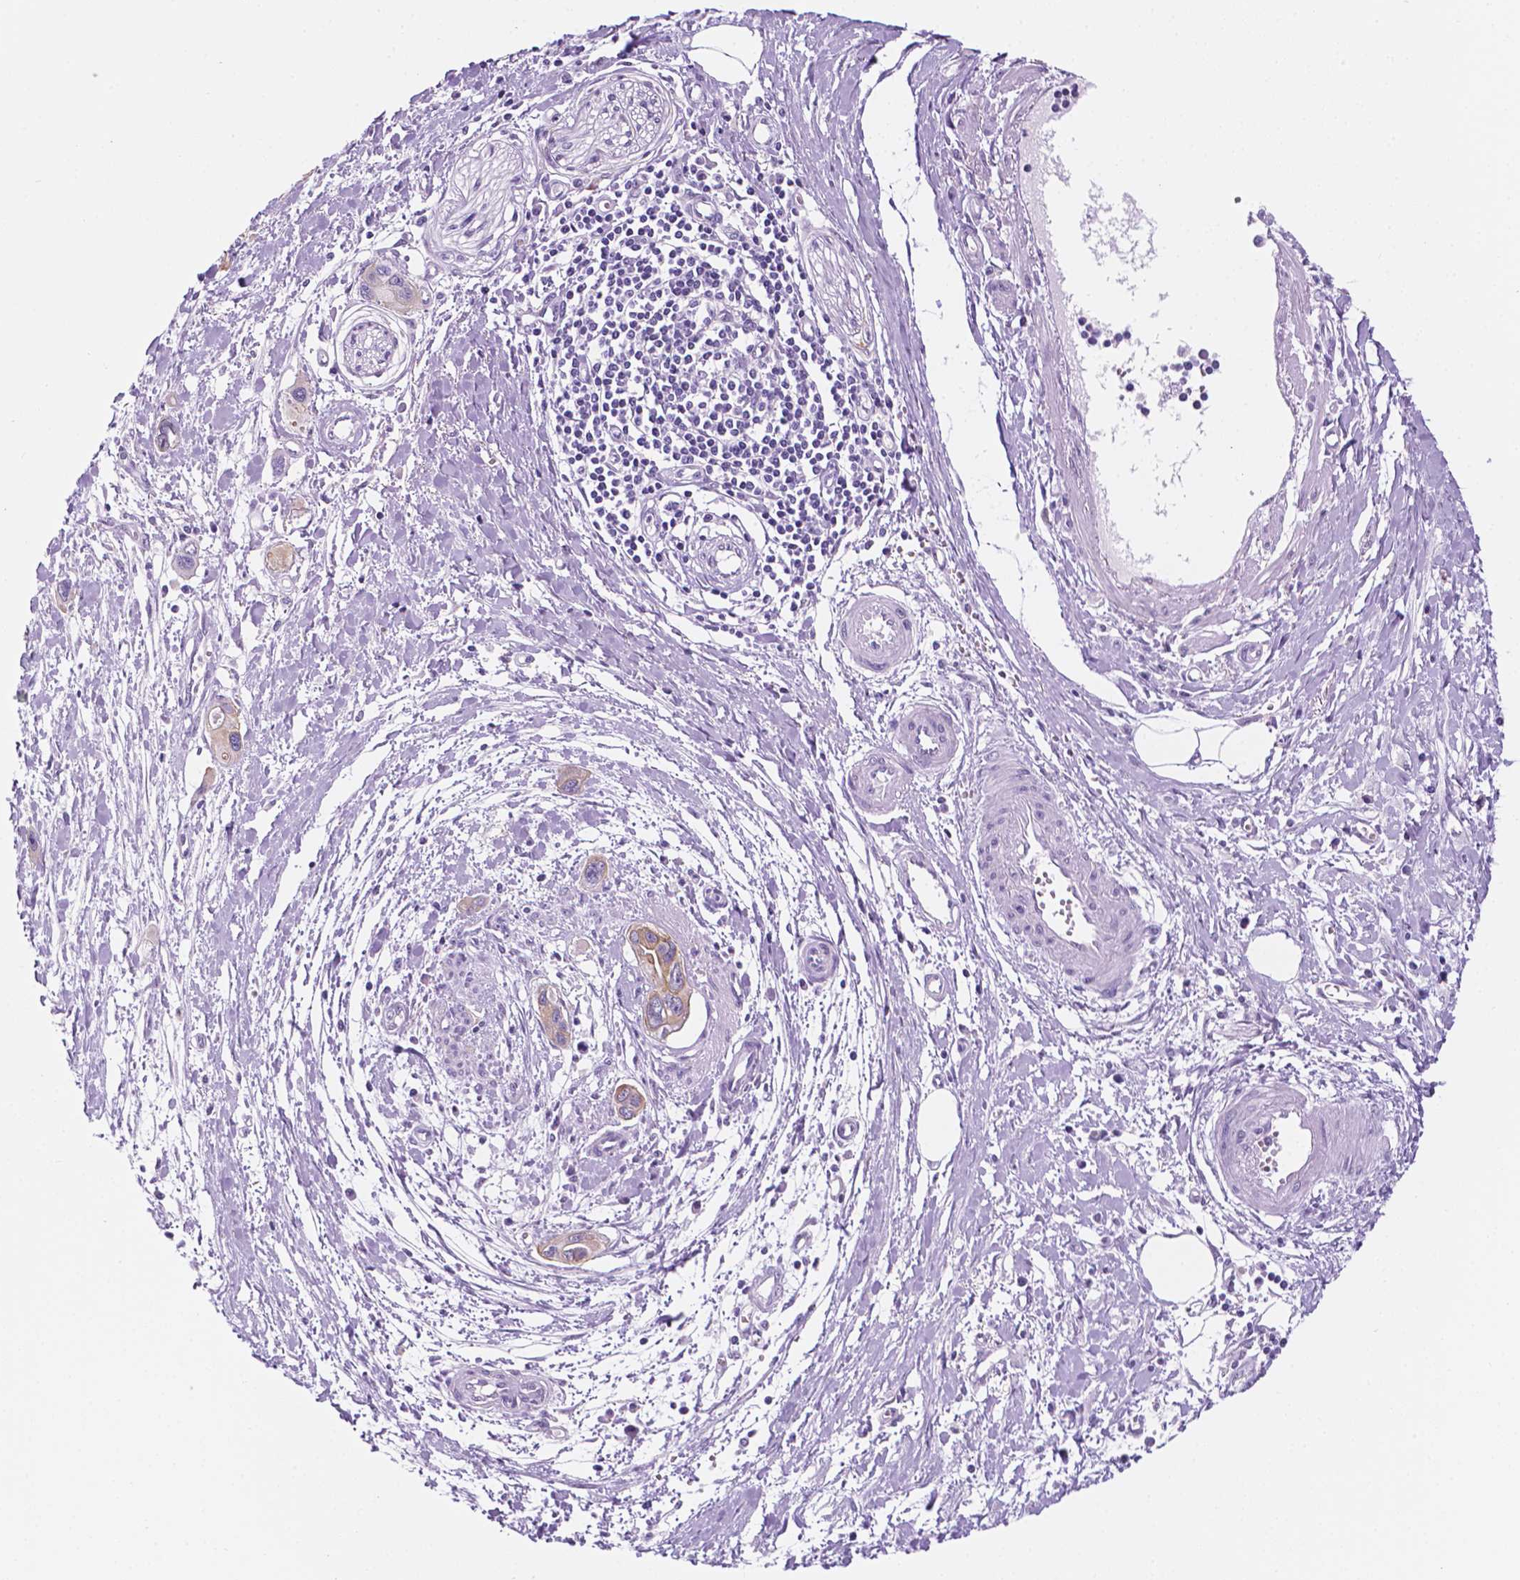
{"staining": {"intensity": "weak", "quantity": ">75%", "location": "cytoplasmic/membranous"}, "tissue": "pancreatic cancer", "cell_type": "Tumor cells", "image_type": "cancer", "snomed": [{"axis": "morphology", "description": "Adenocarcinoma, NOS"}, {"axis": "topography", "description": "Pancreas"}], "caption": "An image showing weak cytoplasmic/membranous staining in approximately >75% of tumor cells in pancreatic adenocarcinoma, as visualized by brown immunohistochemical staining.", "gene": "PPL", "patient": {"sex": "male", "age": 60}}